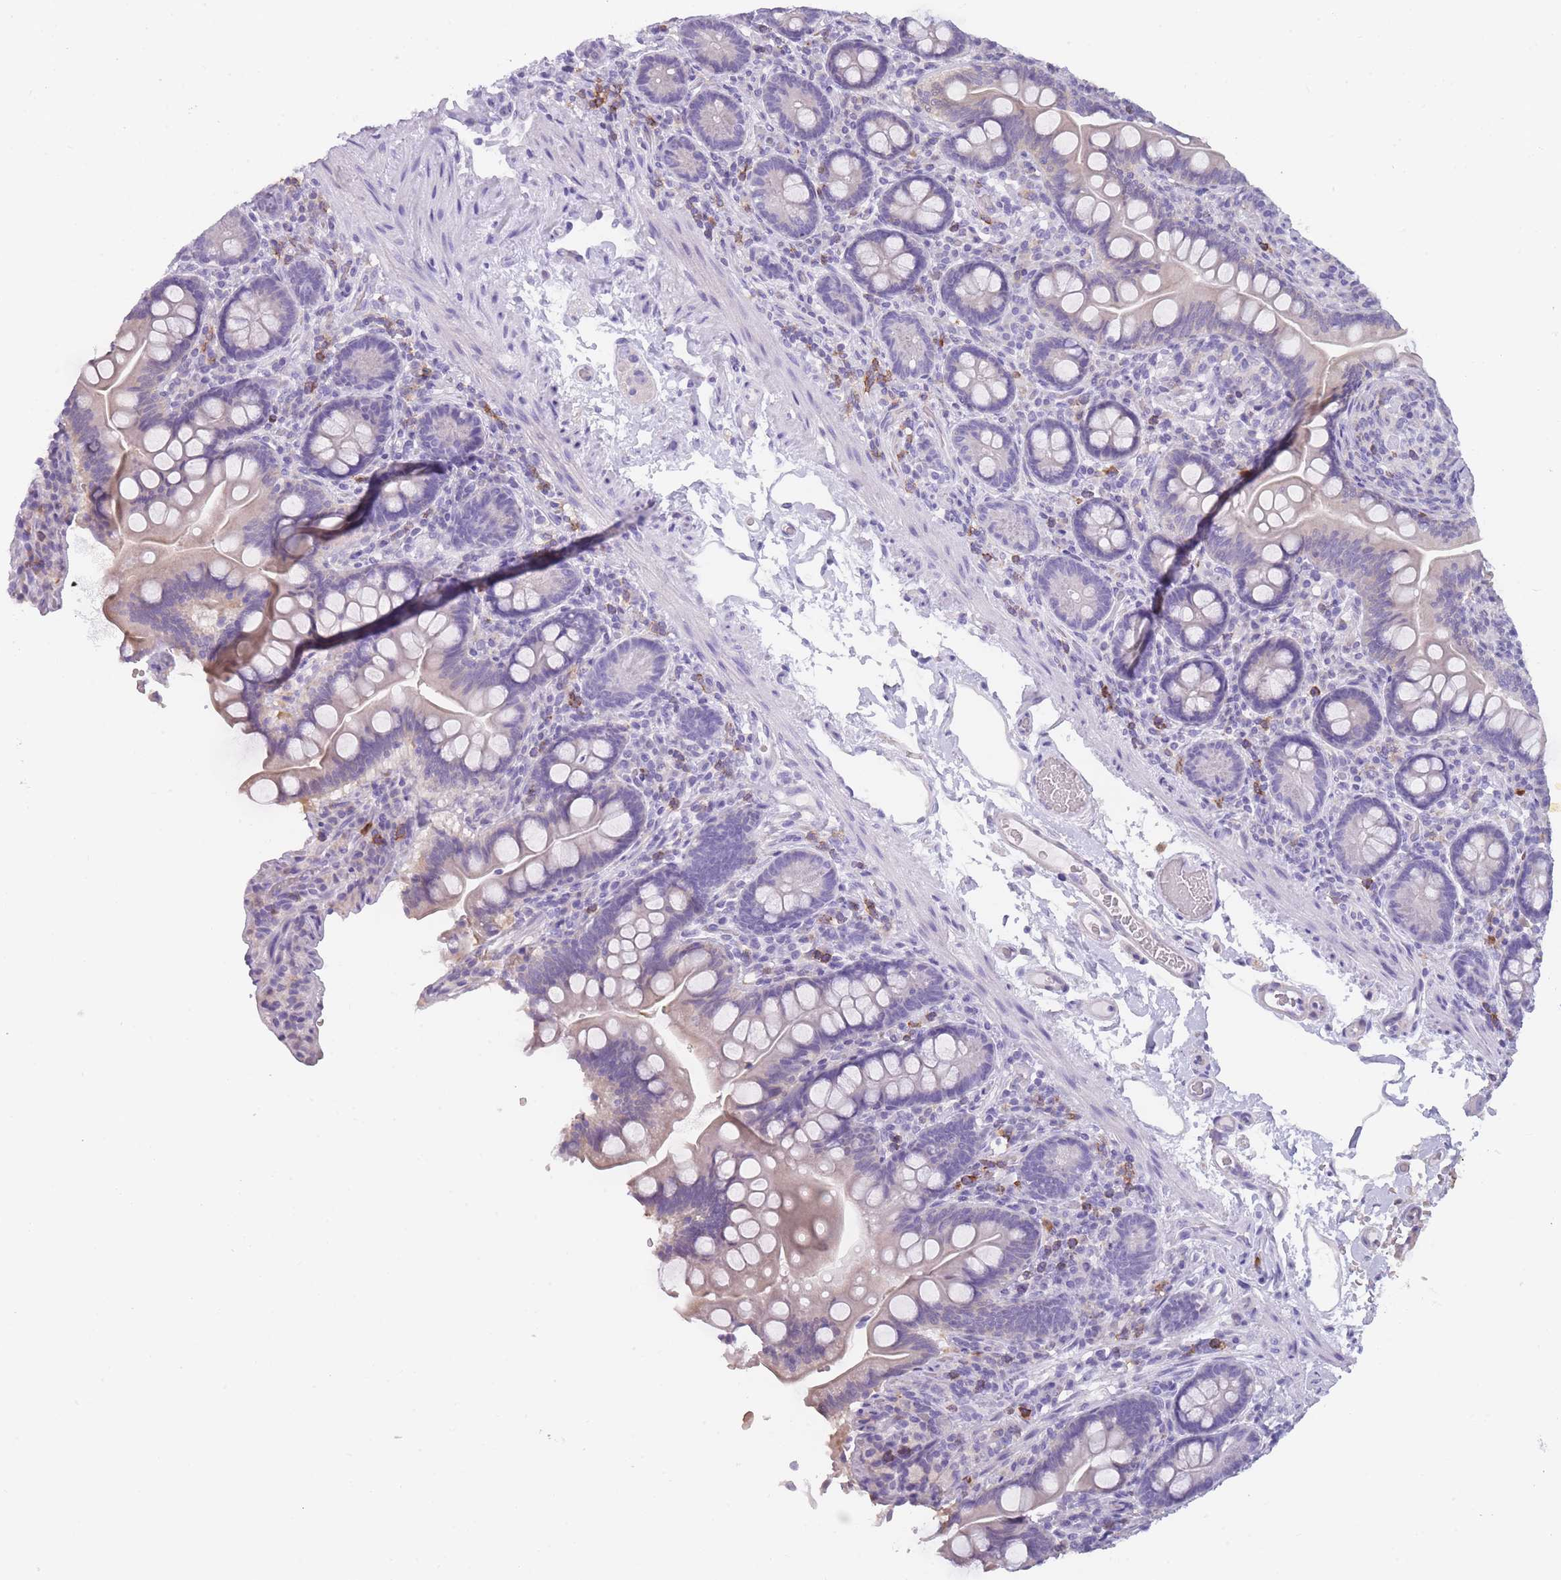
{"staining": {"intensity": "negative", "quantity": "none", "location": "none"}, "tissue": "small intestine", "cell_type": "Glandular cells", "image_type": "normal", "snomed": [{"axis": "morphology", "description": "Normal tissue, NOS"}, {"axis": "topography", "description": "Small intestine"}], "caption": "Photomicrograph shows no protein staining in glandular cells of normal small intestine.", "gene": "CR1L", "patient": {"sex": "female", "age": 64}}